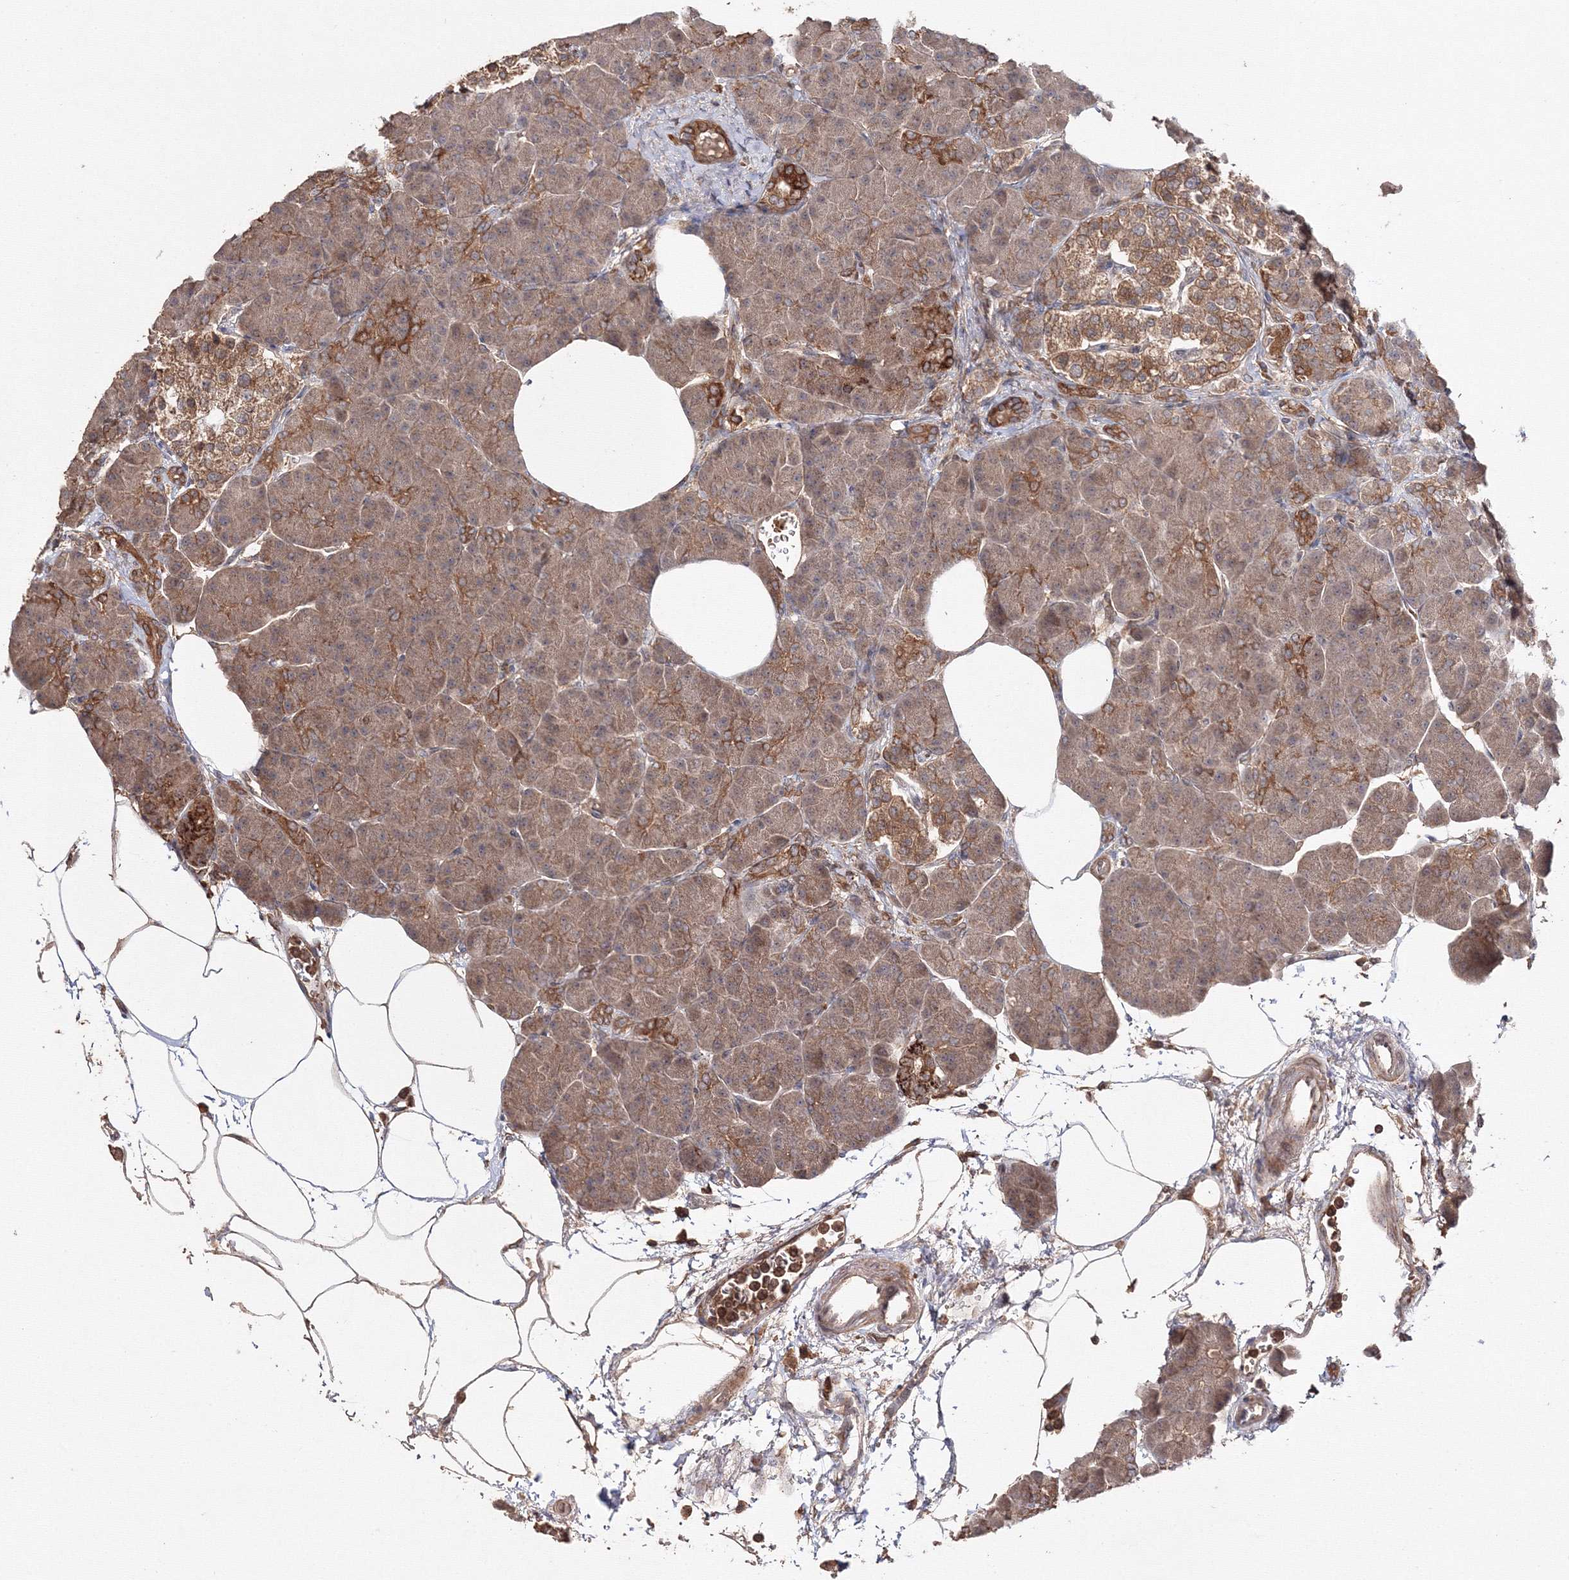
{"staining": {"intensity": "moderate", "quantity": ">75%", "location": "cytoplasmic/membranous"}, "tissue": "pancreas", "cell_type": "Exocrine glandular cells", "image_type": "normal", "snomed": [{"axis": "morphology", "description": "Normal tissue, NOS"}, {"axis": "topography", "description": "Pancreas"}], "caption": "Moderate cytoplasmic/membranous expression is seen in about >75% of exocrine glandular cells in normal pancreas.", "gene": "DDO", "patient": {"sex": "female", "age": 70}}